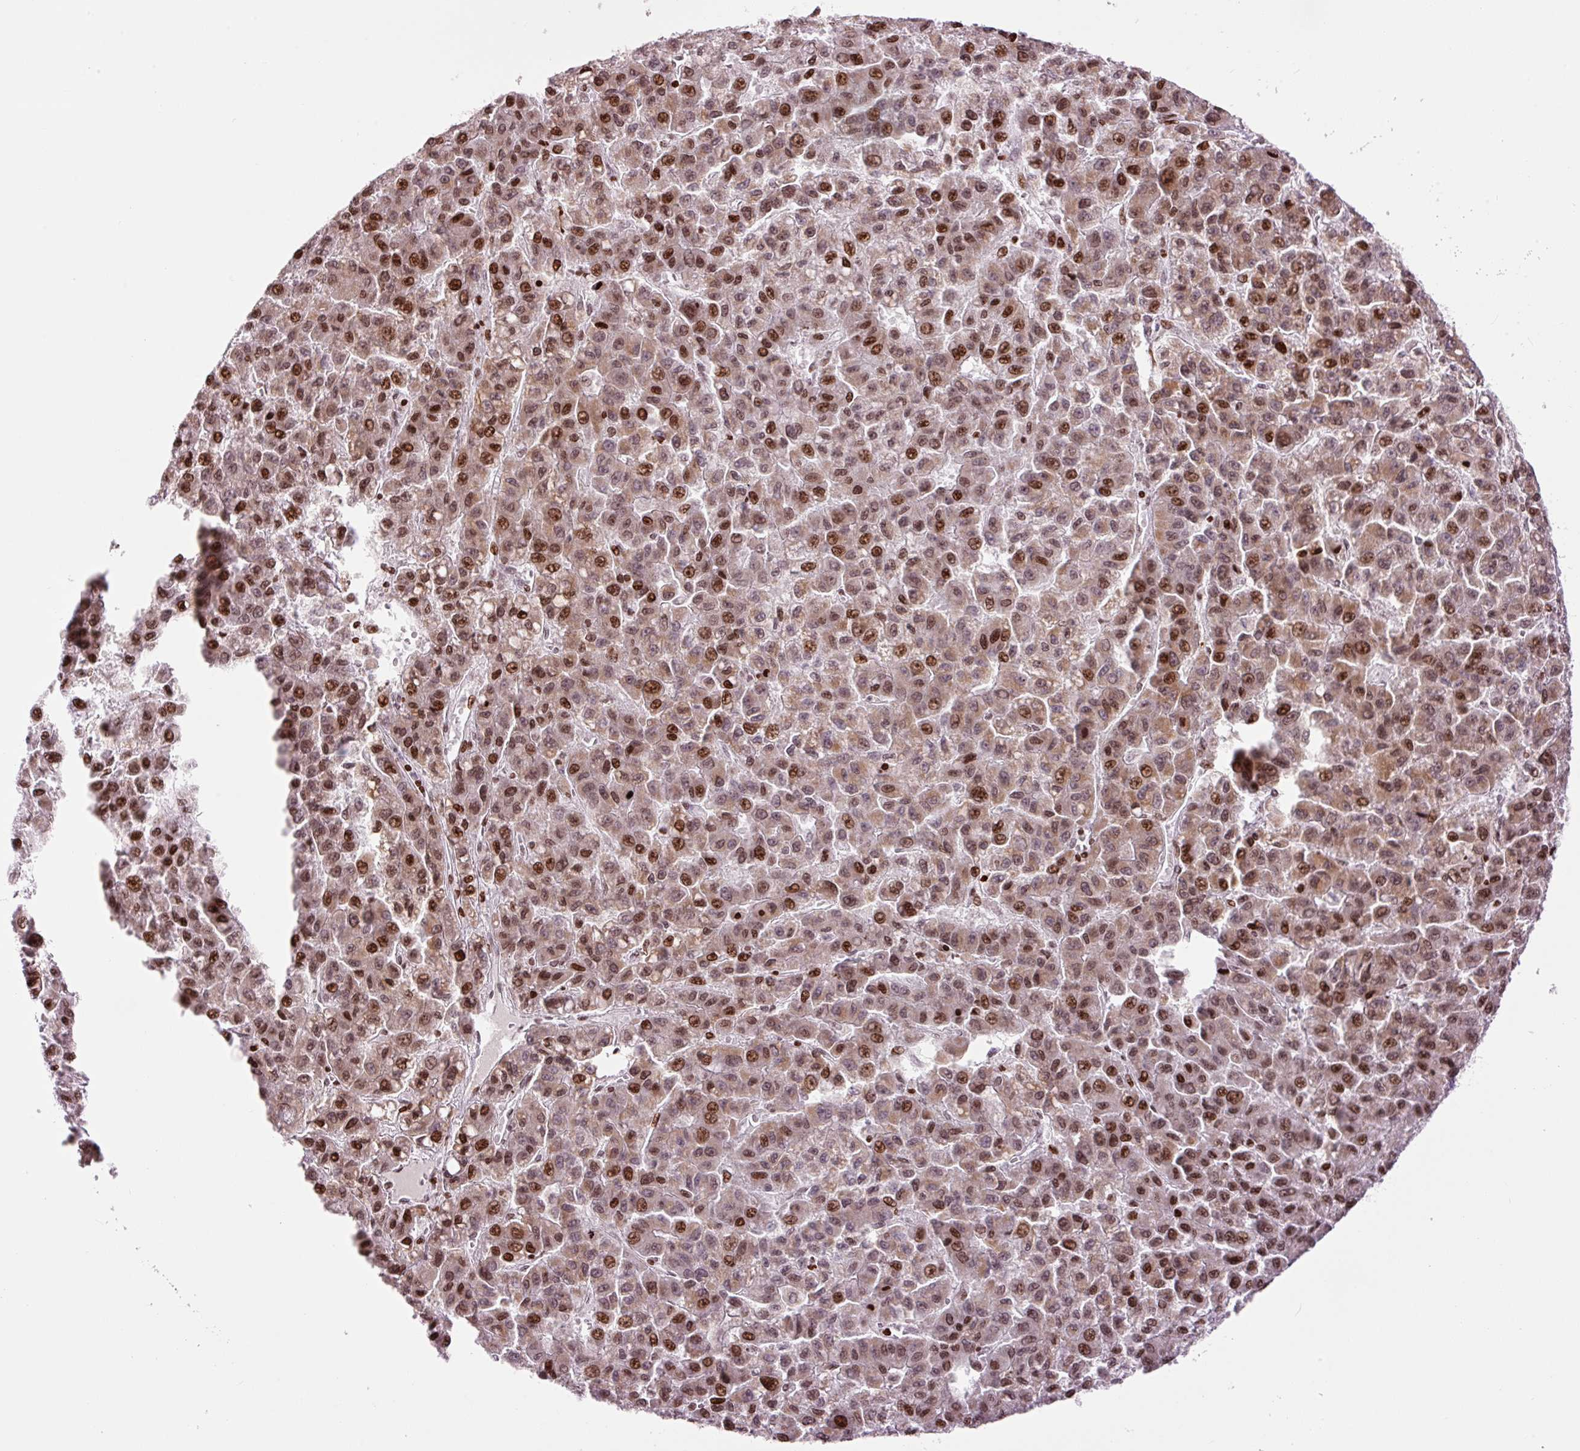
{"staining": {"intensity": "moderate", "quantity": ">75%", "location": "cytoplasmic/membranous,nuclear"}, "tissue": "liver cancer", "cell_type": "Tumor cells", "image_type": "cancer", "snomed": [{"axis": "morphology", "description": "Carcinoma, Hepatocellular, NOS"}, {"axis": "topography", "description": "Liver"}], "caption": "This photomicrograph reveals IHC staining of human liver hepatocellular carcinoma, with medium moderate cytoplasmic/membranous and nuclear expression in approximately >75% of tumor cells.", "gene": "TMEM177", "patient": {"sex": "male", "age": 70}}